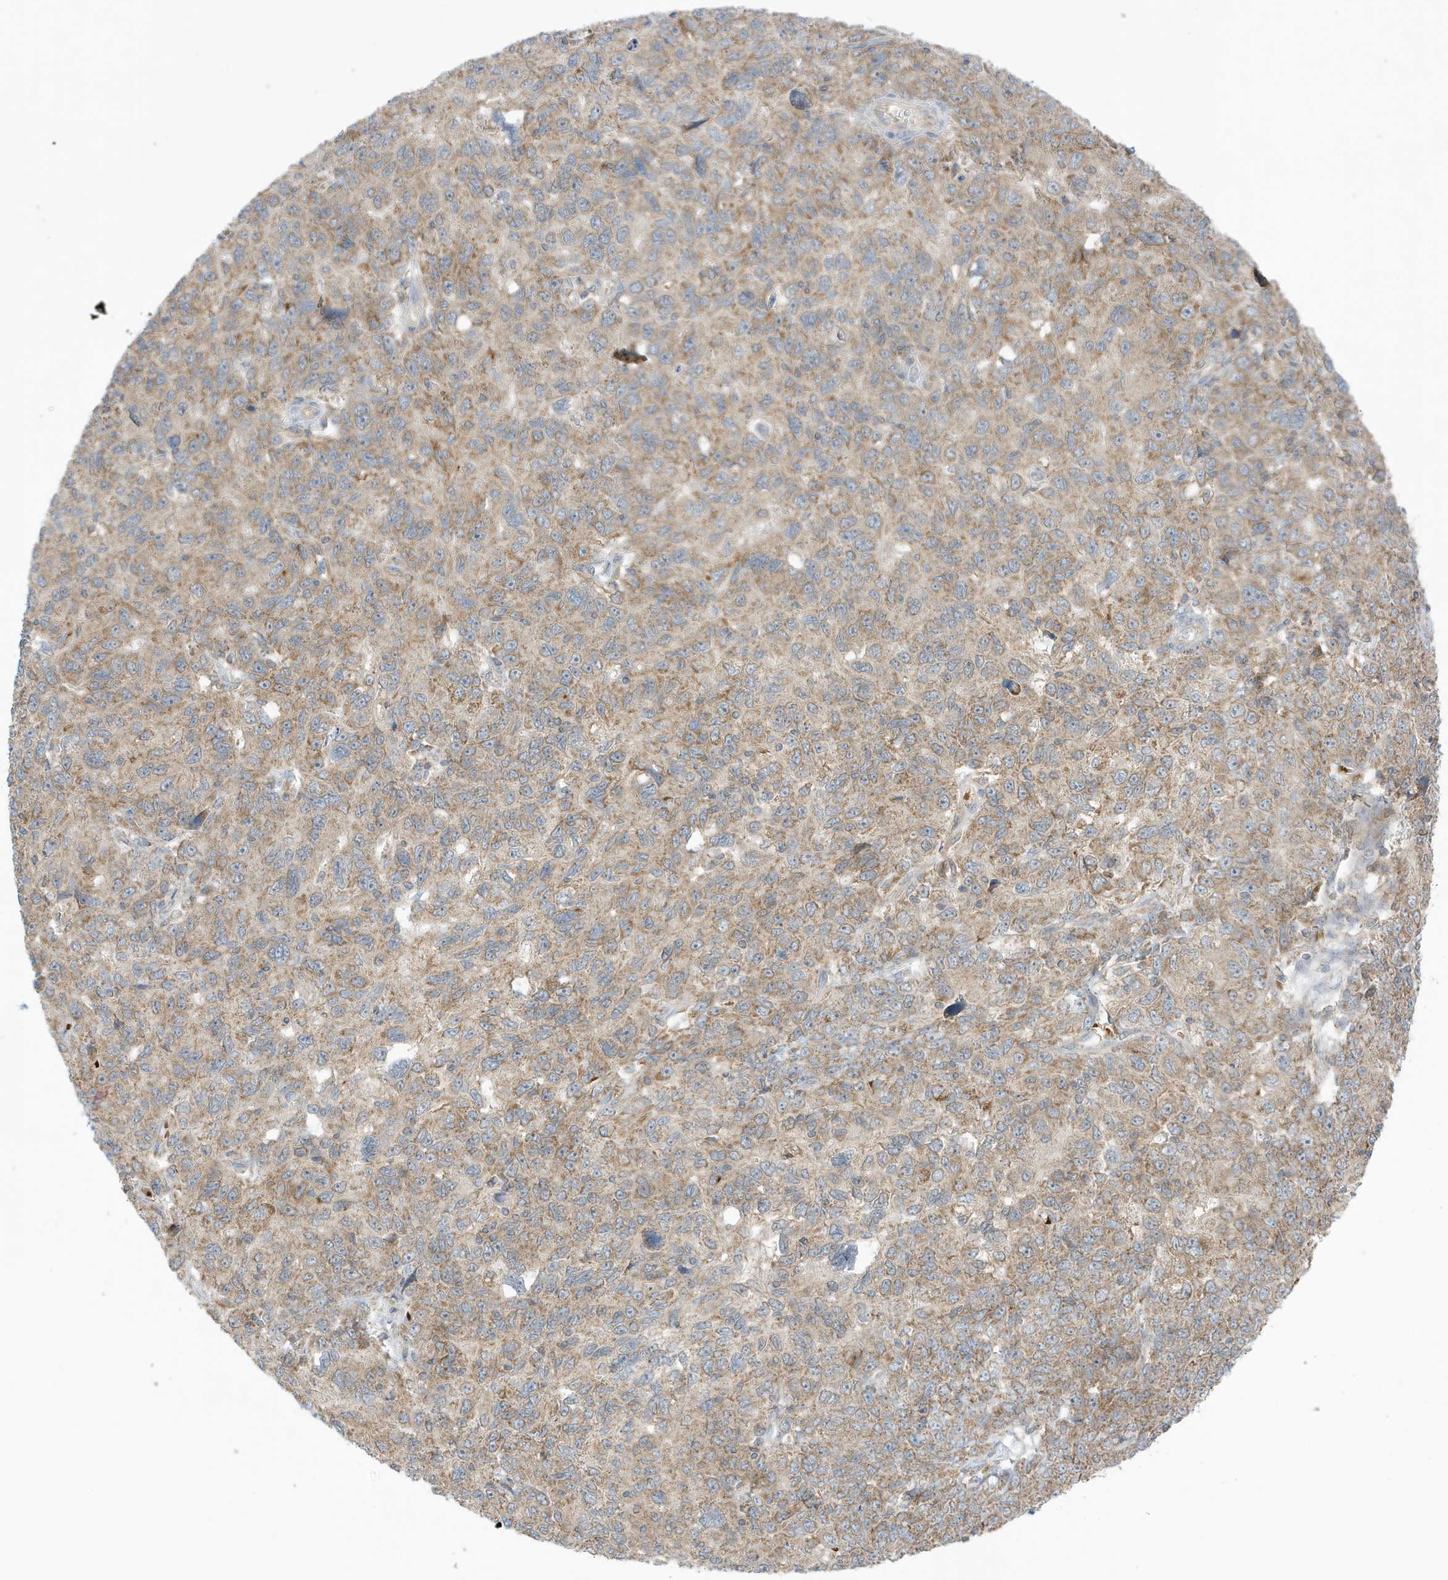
{"staining": {"intensity": "moderate", "quantity": ">75%", "location": "cytoplasmic/membranous"}, "tissue": "ovarian cancer", "cell_type": "Tumor cells", "image_type": "cancer", "snomed": [{"axis": "morphology", "description": "Carcinoma, endometroid"}, {"axis": "topography", "description": "Ovary"}], "caption": "Protein positivity by IHC exhibits moderate cytoplasmic/membranous positivity in about >75% of tumor cells in ovarian cancer. Immunohistochemistry stains the protein of interest in brown and the nuclei are stained blue.", "gene": "NPPC", "patient": {"sex": "female", "age": 42}}